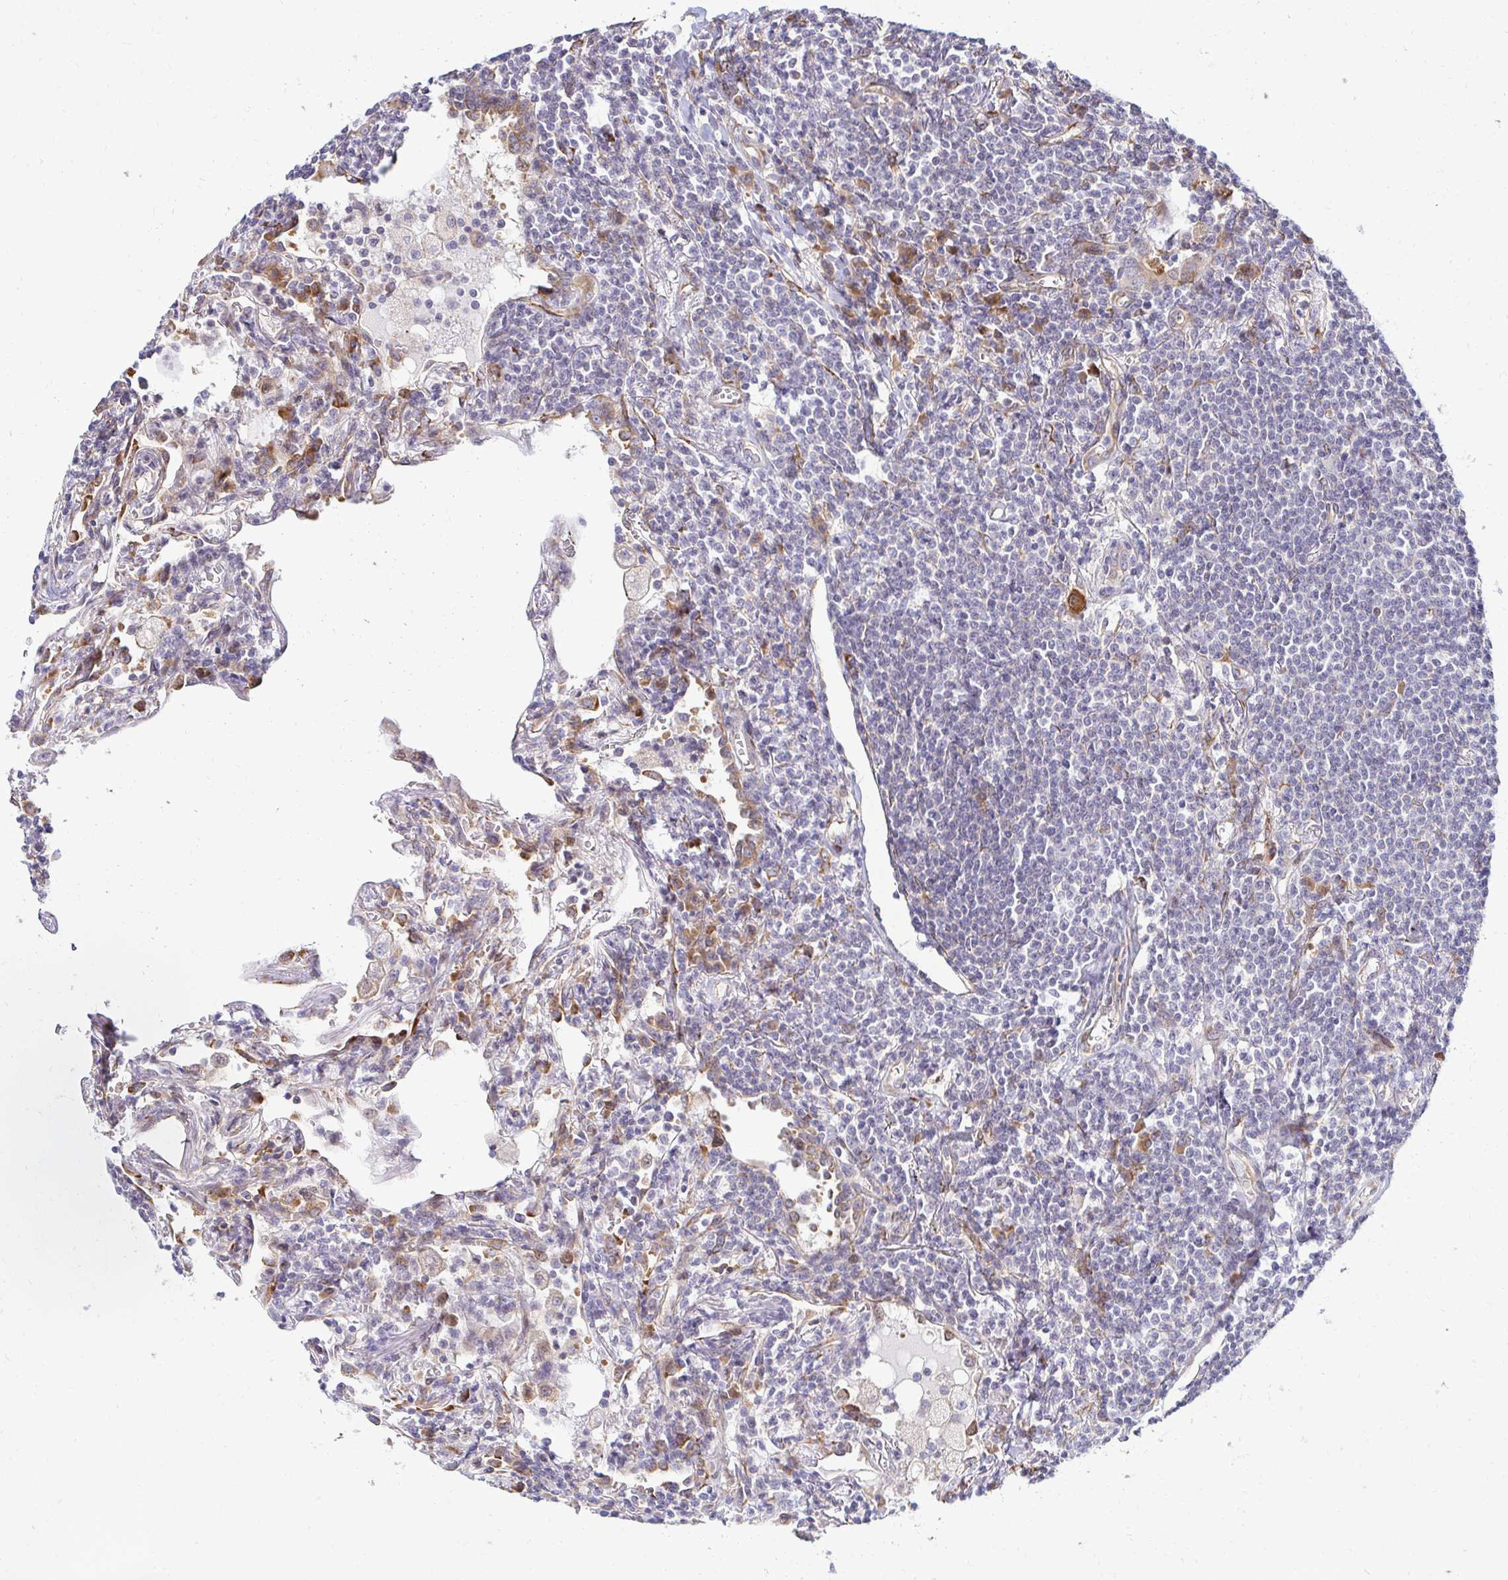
{"staining": {"intensity": "negative", "quantity": "none", "location": "none"}, "tissue": "lymphoma", "cell_type": "Tumor cells", "image_type": "cancer", "snomed": [{"axis": "morphology", "description": "Malignant lymphoma, non-Hodgkin's type, Low grade"}, {"axis": "topography", "description": "Lung"}], "caption": "Histopathology image shows no significant protein staining in tumor cells of malignant lymphoma, non-Hodgkin's type (low-grade).", "gene": "HPS1", "patient": {"sex": "female", "age": 71}}